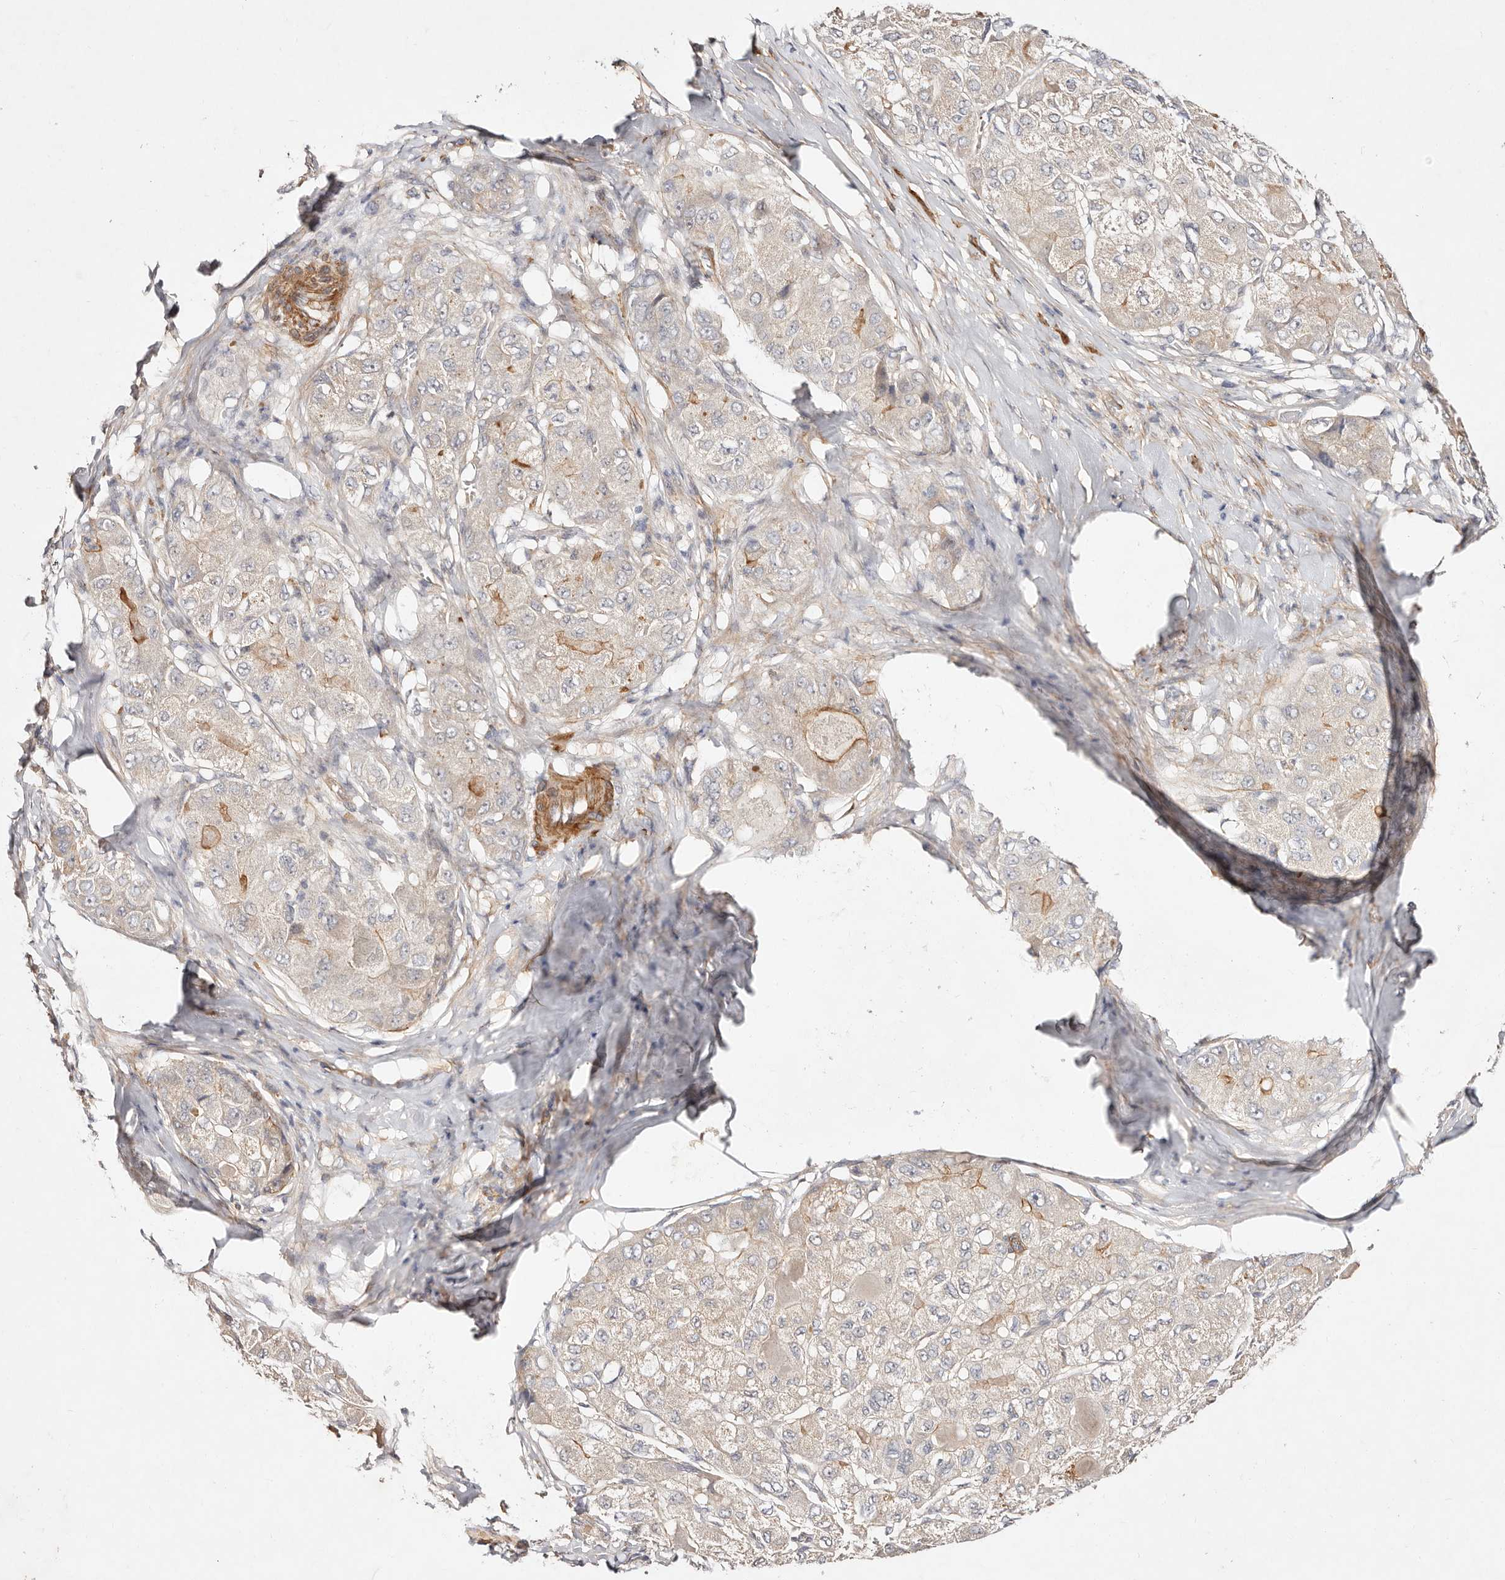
{"staining": {"intensity": "moderate", "quantity": "<25%", "location": "cytoplasmic/membranous"}, "tissue": "liver cancer", "cell_type": "Tumor cells", "image_type": "cancer", "snomed": [{"axis": "morphology", "description": "Carcinoma, Hepatocellular, NOS"}, {"axis": "topography", "description": "Liver"}], "caption": "Immunohistochemical staining of human liver cancer displays low levels of moderate cytoplasmic/membranous protein staining in about <25% of tumor cells.", "gene": "MTMR11", "patient": {"sex": "male", "age": 80}}